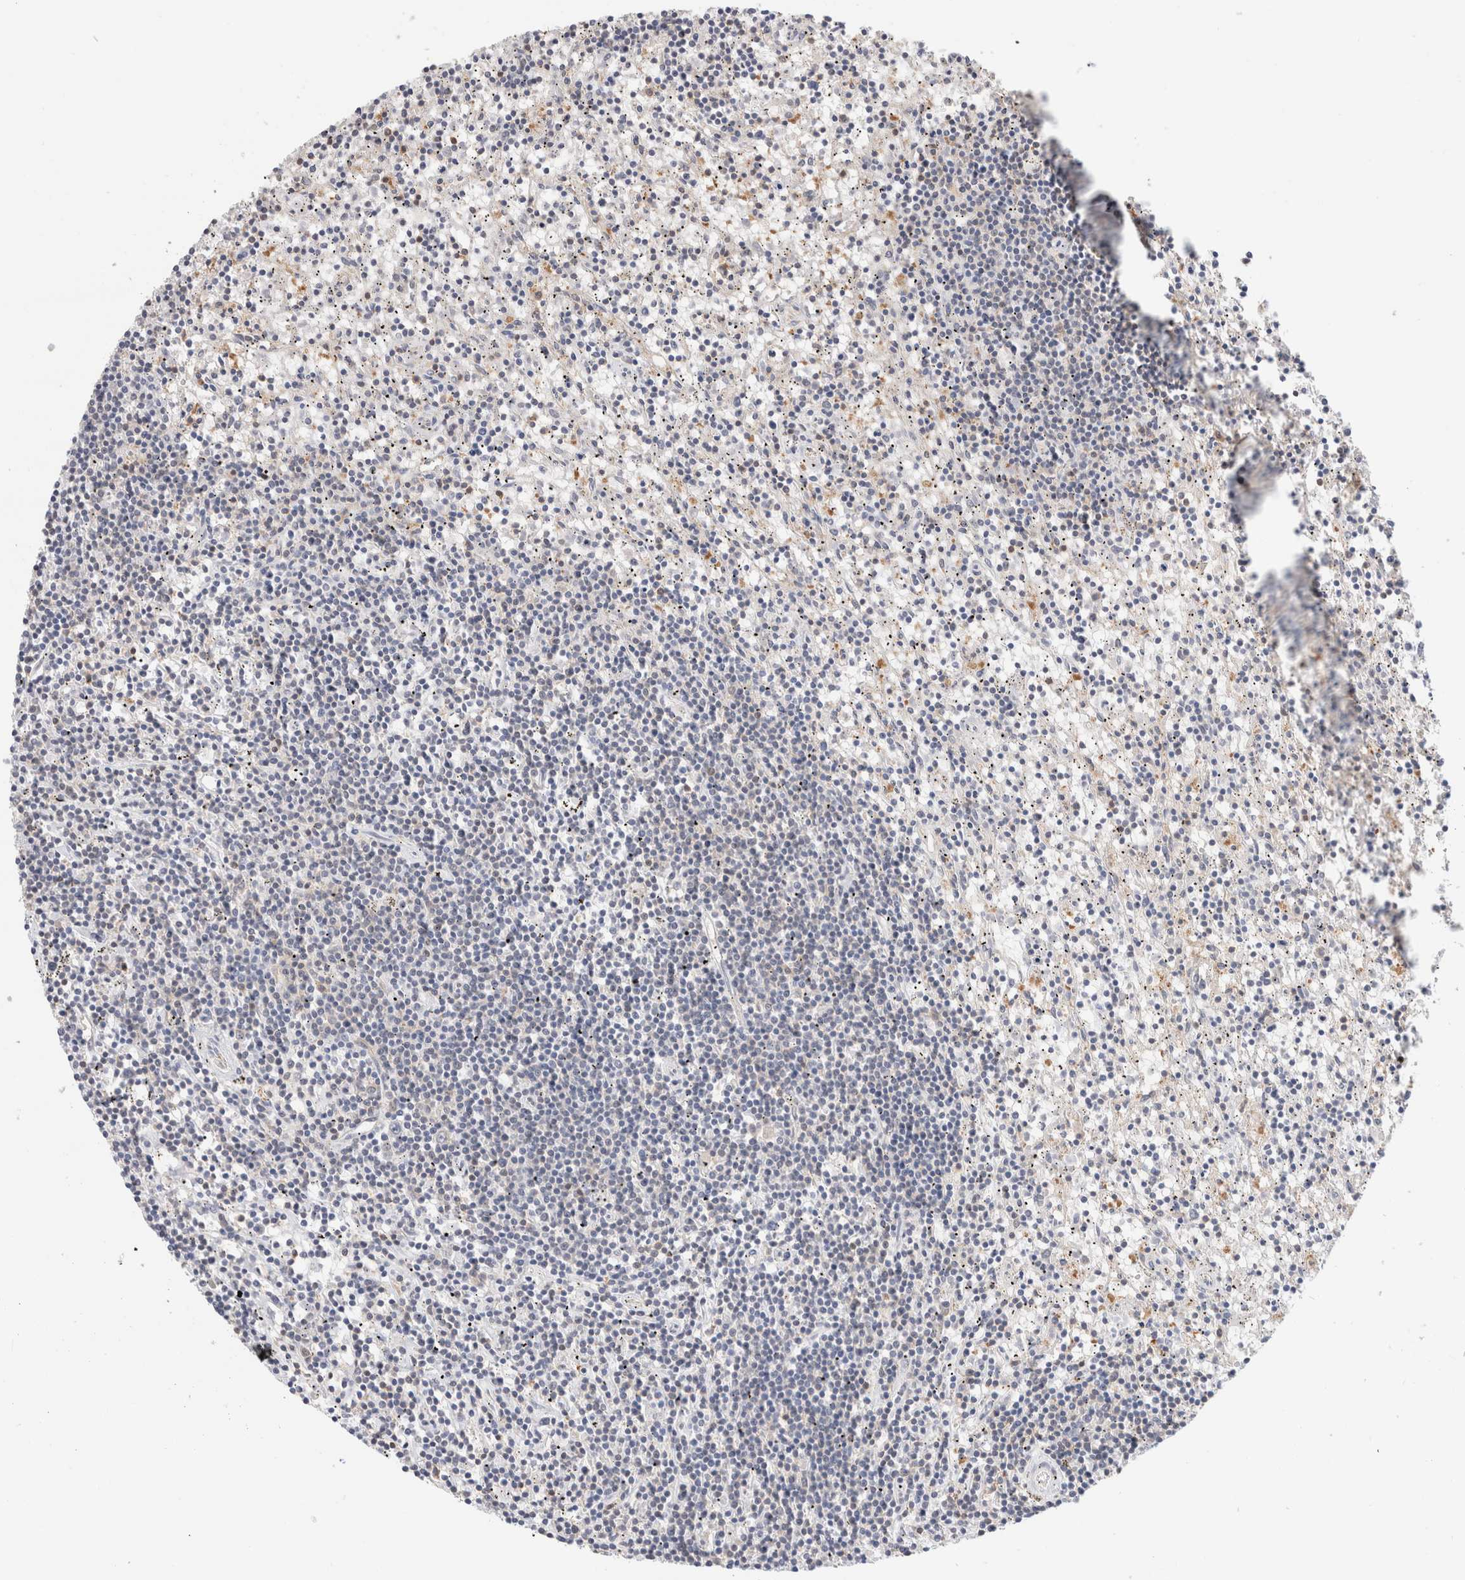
{"staining": {"intensity": "negative", "quantity": "none", "location": "none"}, "tissue": "lymphoma", "cell_type": "Tumor cells", "image_type": "cancer", "snomed": [{"axis": "morphology", "description": "Malignant lymphoma, non-Hodgkin's type, Low grade"}, {"axis": "topography", "description": "Spleen"}], "caption": "A high-resolution photomicrograph shows IHC staining of lymphoma, which displays no significant positivity in tumor cells. (Stains: DAB immunohistochemistry (IHC) with hematoxylin counter stain, Microscopy: brightfield microscopy at high magnification).", "gene": "C17orf97", "patient": {"sex": "male", "age": 76}}